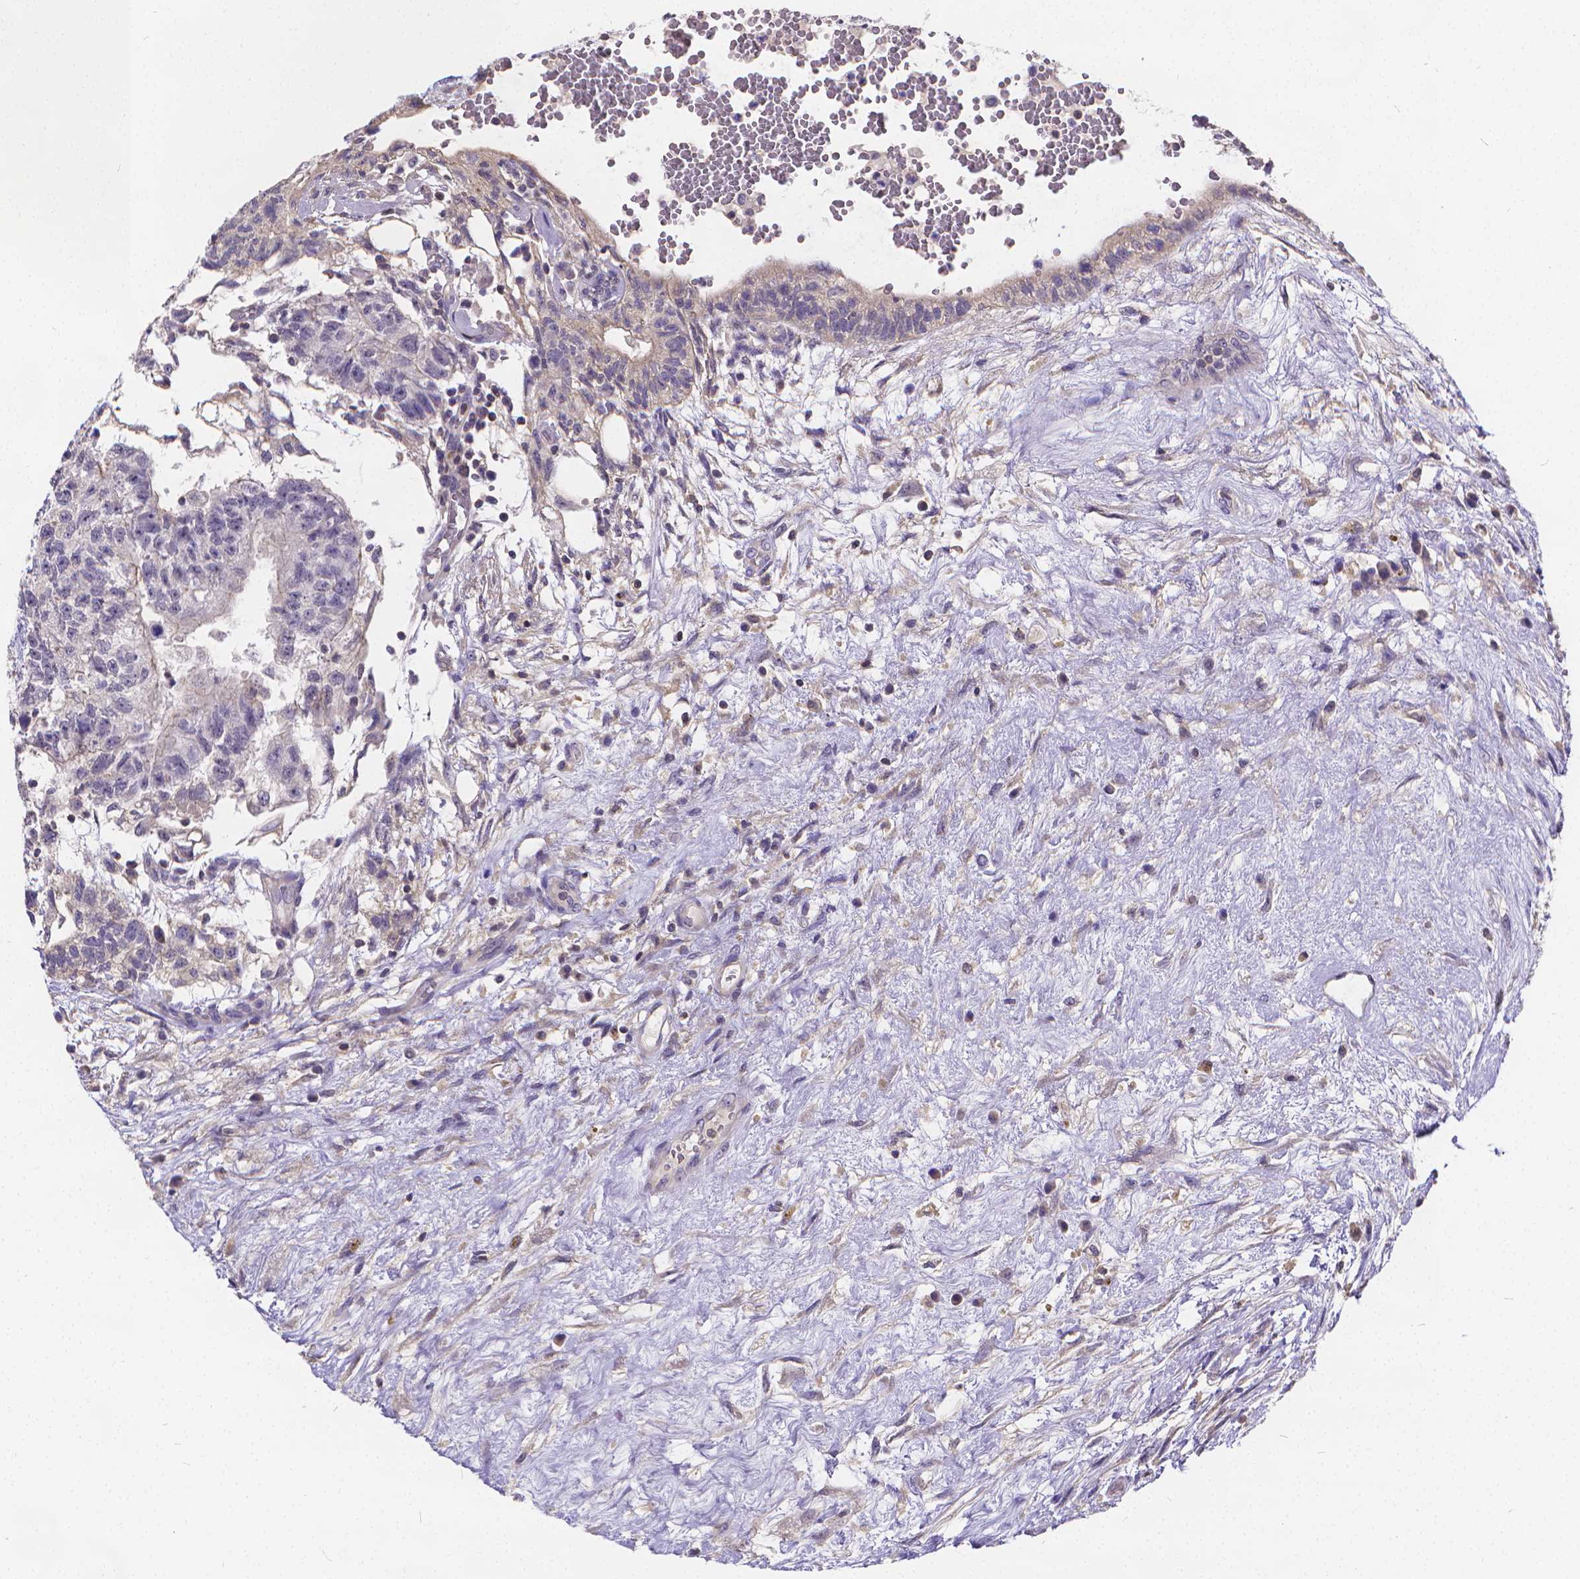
{"staining": {"intensity": "negative", "quantity": "none", "location": "none"}, "tissue": "testis cancer", "cell_type": "Tumor cells", "image_type": "cancer", "snomed": [{"axis": "morphology", "description": "Normal tissue, NOS"}, {"axis": "morphology", "description": "Carcinoma, Embryonal, NOS"}, {"axis": "topography", "description": "Testis"}], "caption": "Tumor cells are negative for protein expression in human testis cancer.", "gene": "GLRB", "patient": {"sex": "male", "age": 32}}